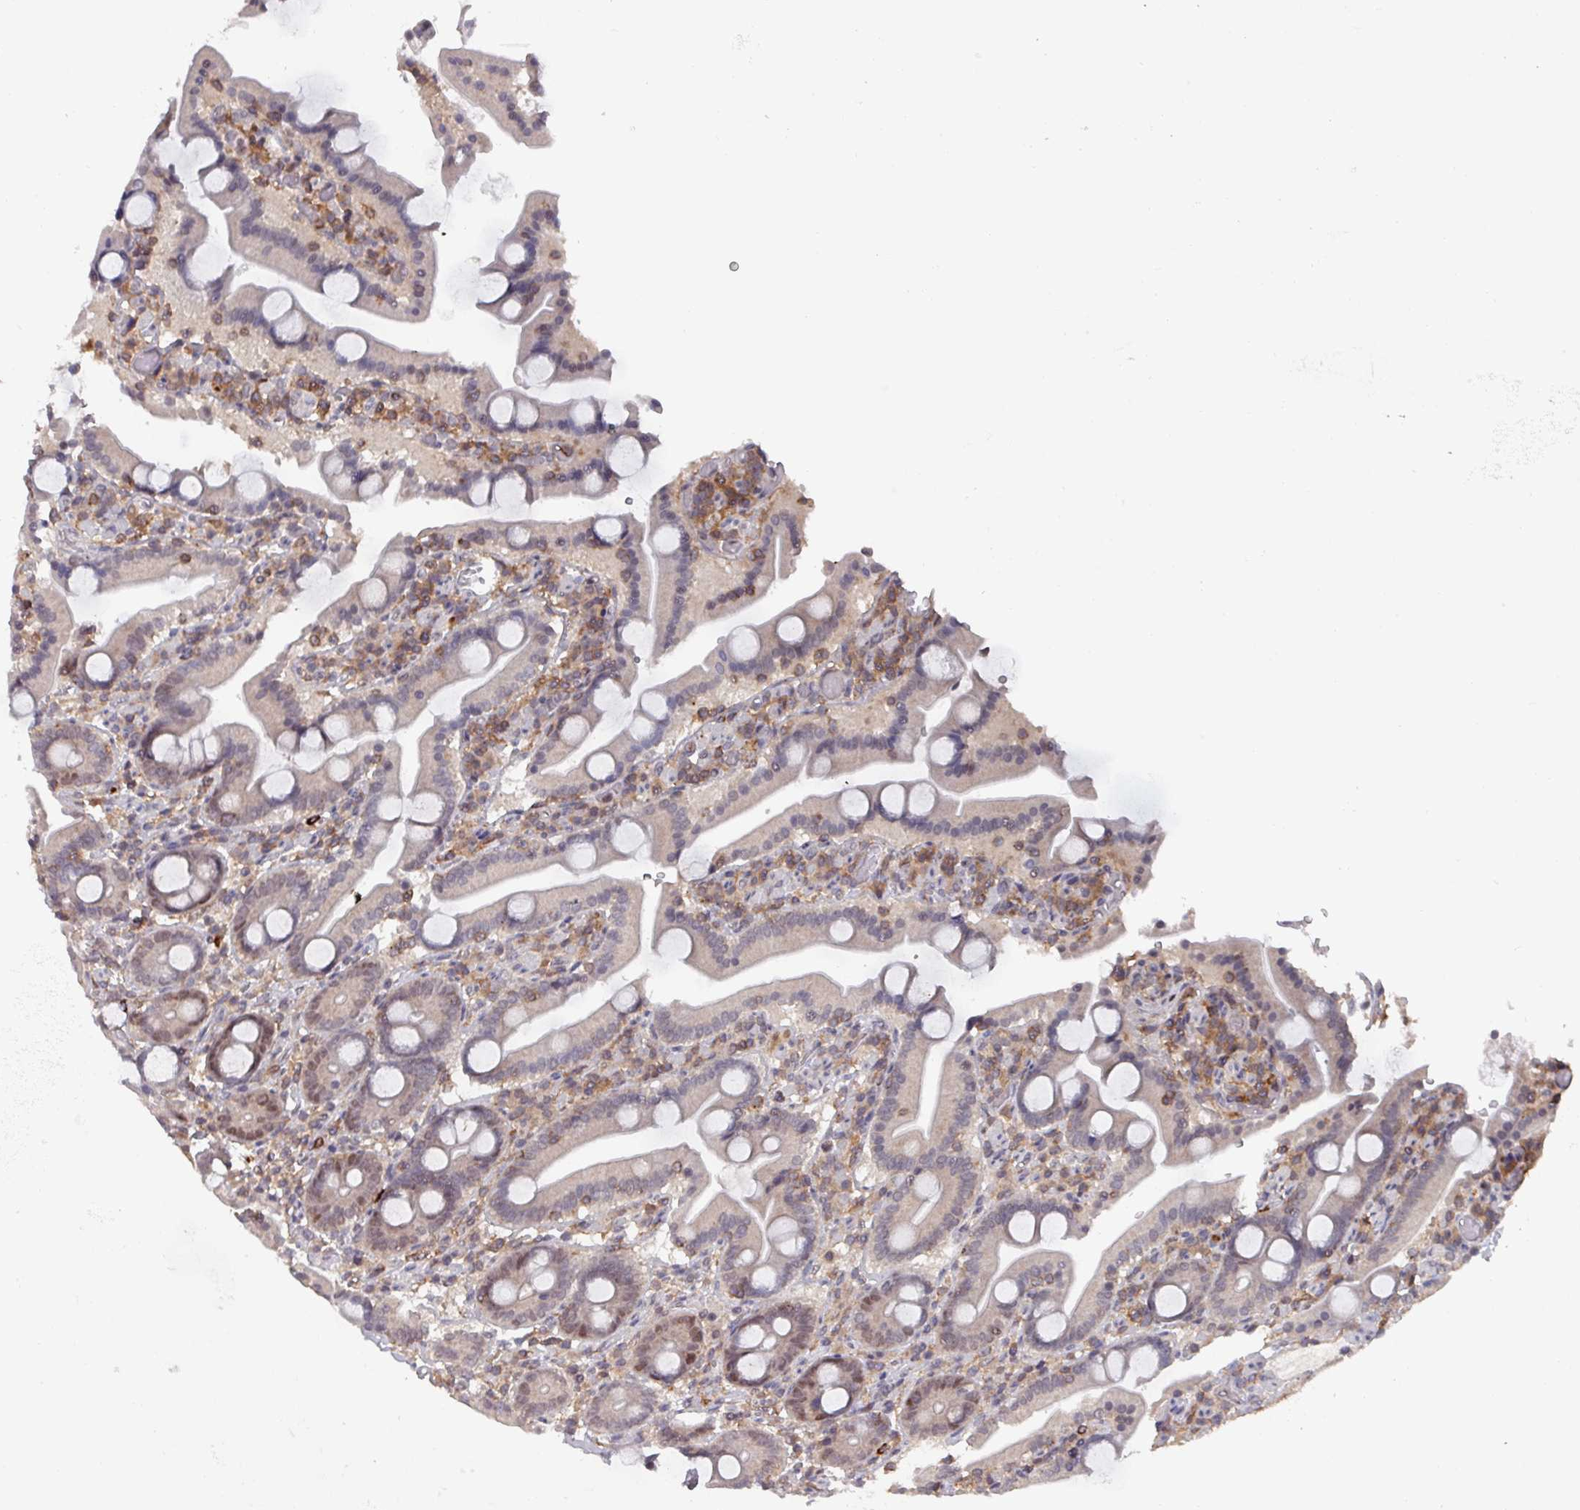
{"staining": {"intensity": "moderate", "quantity": "25%-75%", "location": "nuclear"}, "tissue": "duodenum", "cell_type": "Glandular cells", "image_type": "normal", "snomed": [{"axis": "morphology", "description": "Normal tissue, NOS"}, {"axis": "topography", "description": "Duodenum"}], "caption": "Immunohistochemical staining of unremarkable duodenum reveals medium levels of moderate nuclear positivity in about 25%-75% of glandular cells. The staining is performed using DAB brown chromogen to label protein expression. The nuclei are counter-stained blue using hematoxylin.", "gene": "PRRX1", "patient": {"sex": "male", "age": 55}}